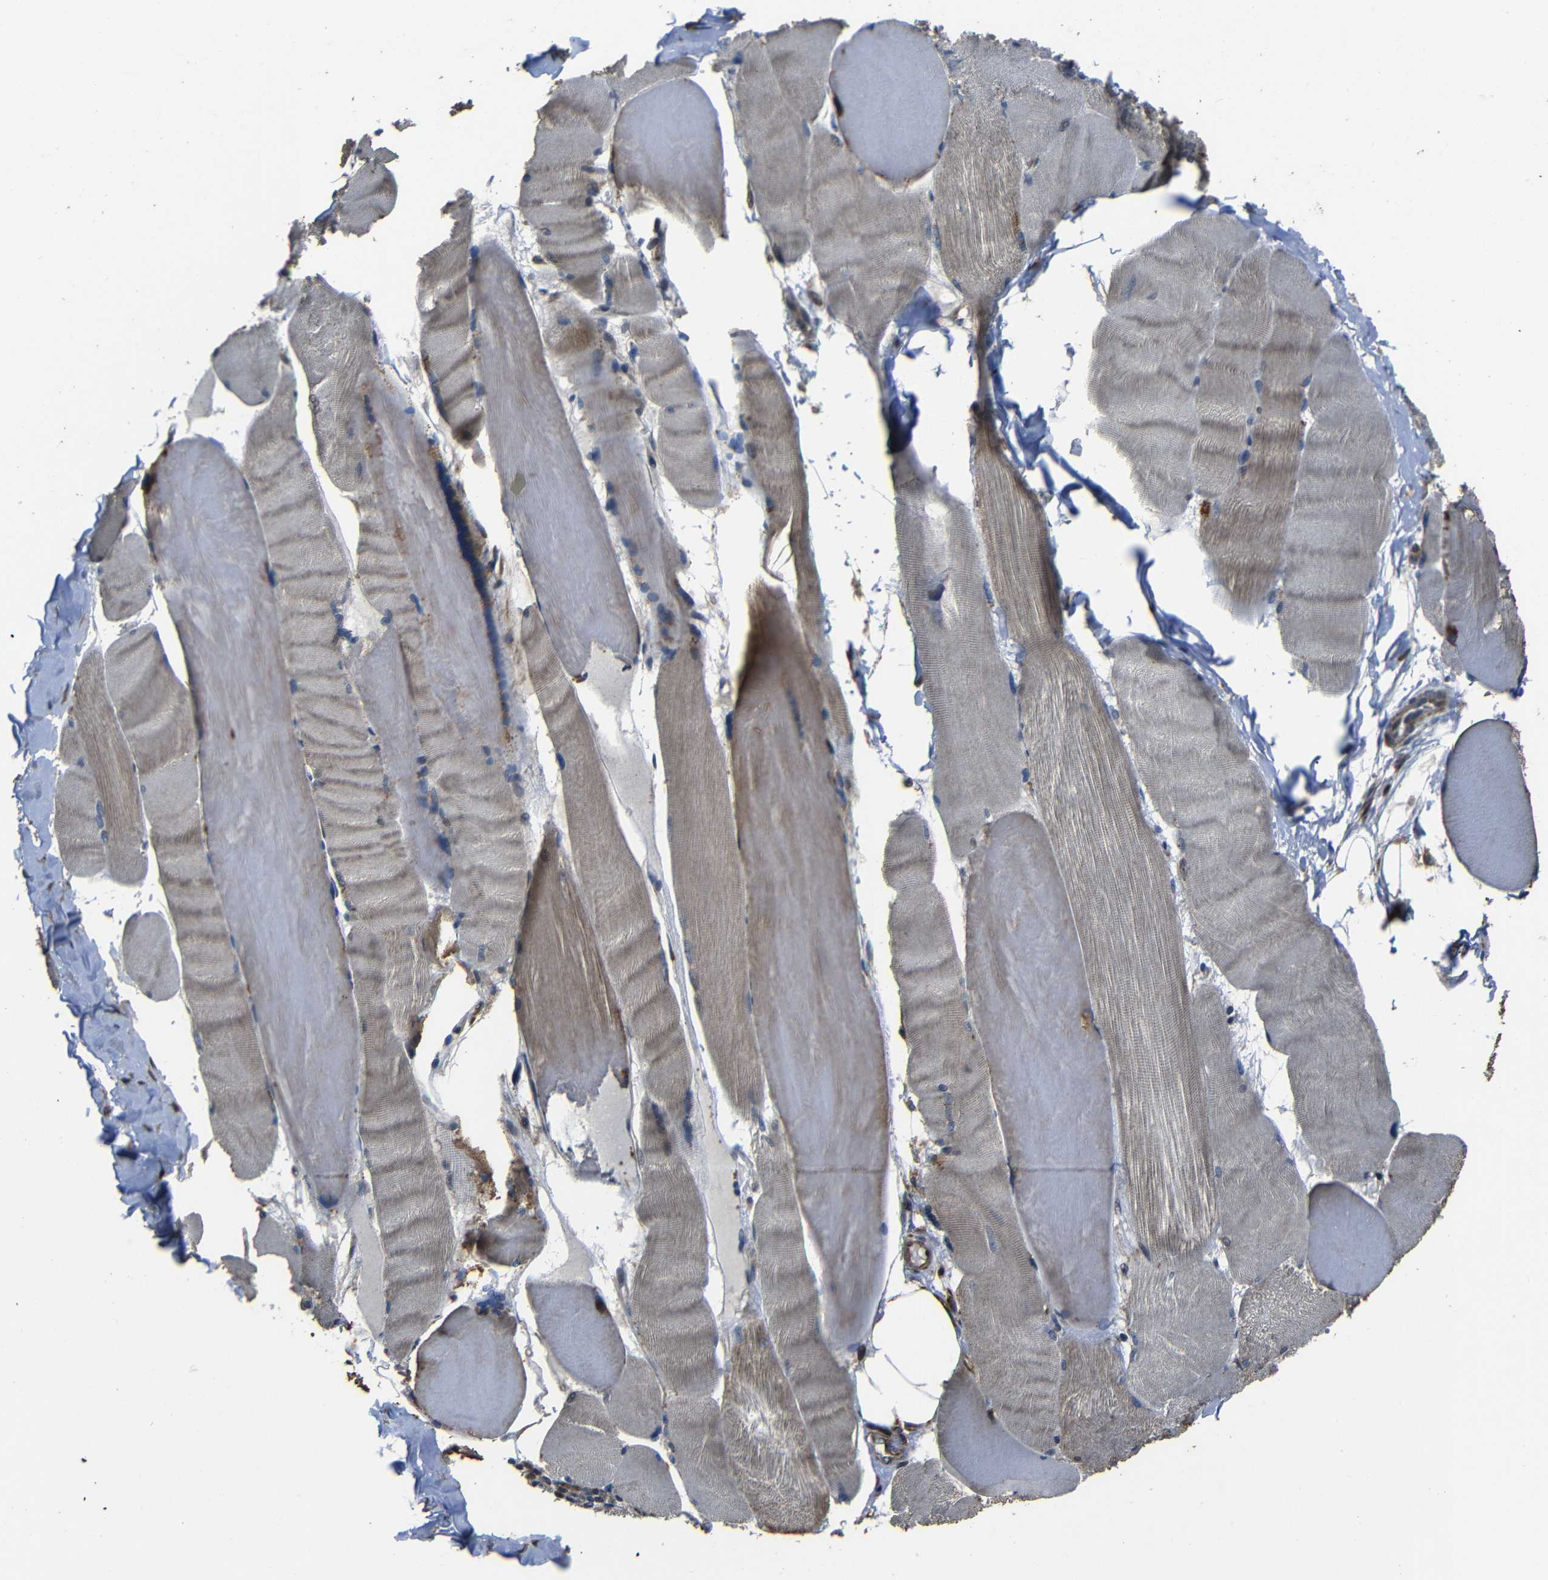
{"staining": {"intensity": "moderate", "quantity": ">75%", "location": "cytoplasmic/membranous"}, "tissue": "skeletal muscle", "cell_type": "Myocytes", "image_type": "normal", "snomed": [{"axis": "morphology", "description": "Normal tissue, NOS"}, {"axis": "topography", "description": "Skin"}, {"axis": "topography", "description": "Skeletal muscle"}], "caption": "Skeletal muscle stained with immunohistochemistry reveals moderate cytoplasmic/membranous positivity in about >75% of myocytes. Immunohistochemistry stains the protein in brown and the nuclei are stained blue.", "gene": "SNN", "patient": {"sex": "male", "age": 83}}